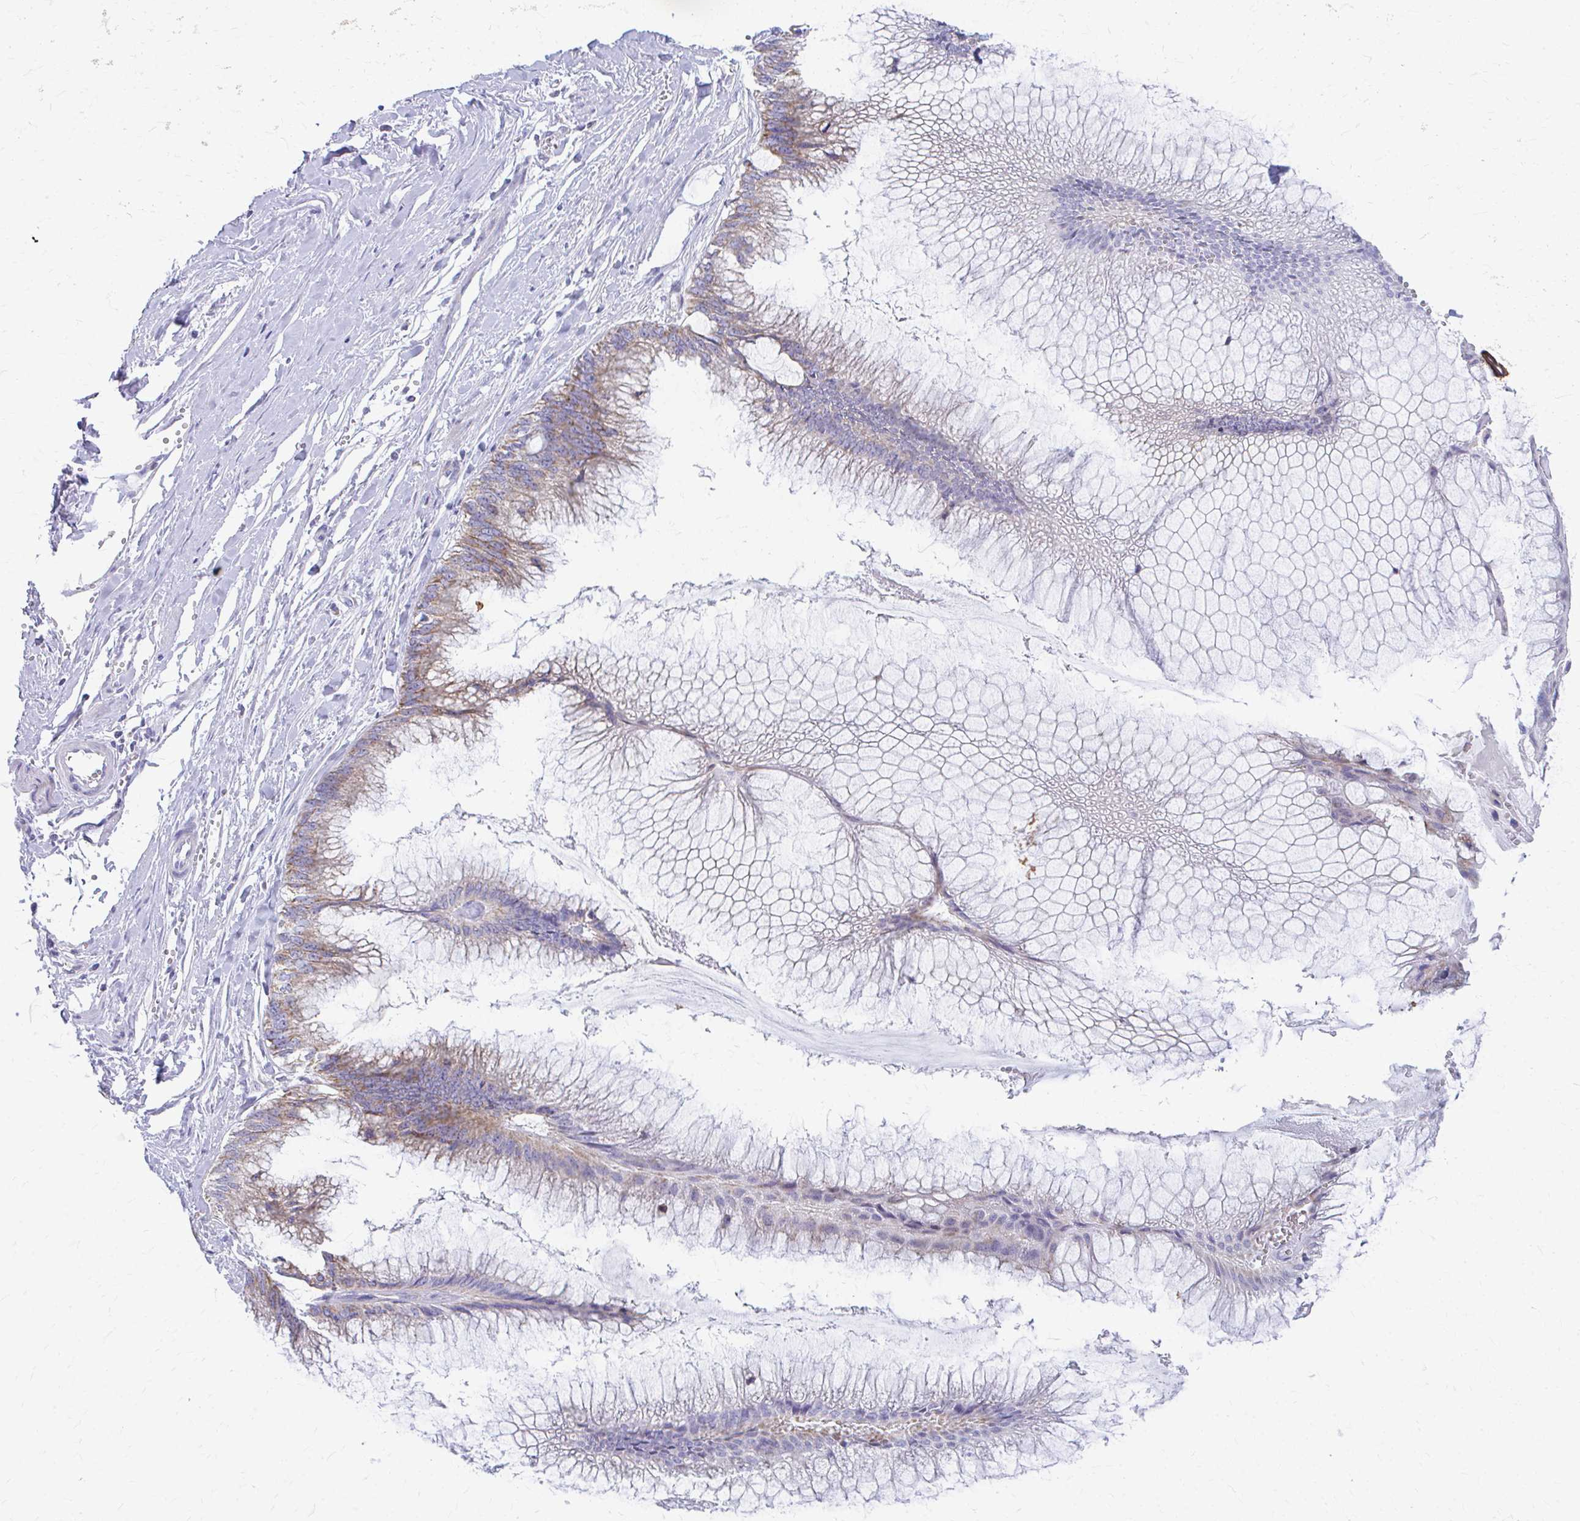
{"staining": {"intensity": "moderate", "quantity": ">75%", "location": "cytoplasmic/membranous"}, "tissue": "ovarian cancer", "cell_type": "Tumor cells", "image_type": "cancer", "snomed": [{"axis": "morphology", "description": "Cystadenocarcinoma, mucinous, NOS"}, {"axis": "topography", "description": "Ovary"}], "caption": "A brown stain shows moderate cytoplasmic/membranous expression of a protein in ovarian cancer tumor cells. (brown staining indicates protein expression, while blue staining denotes nuclei).", "gene": "MRPL19", "patient": {"sex": "female", "age": 44}}